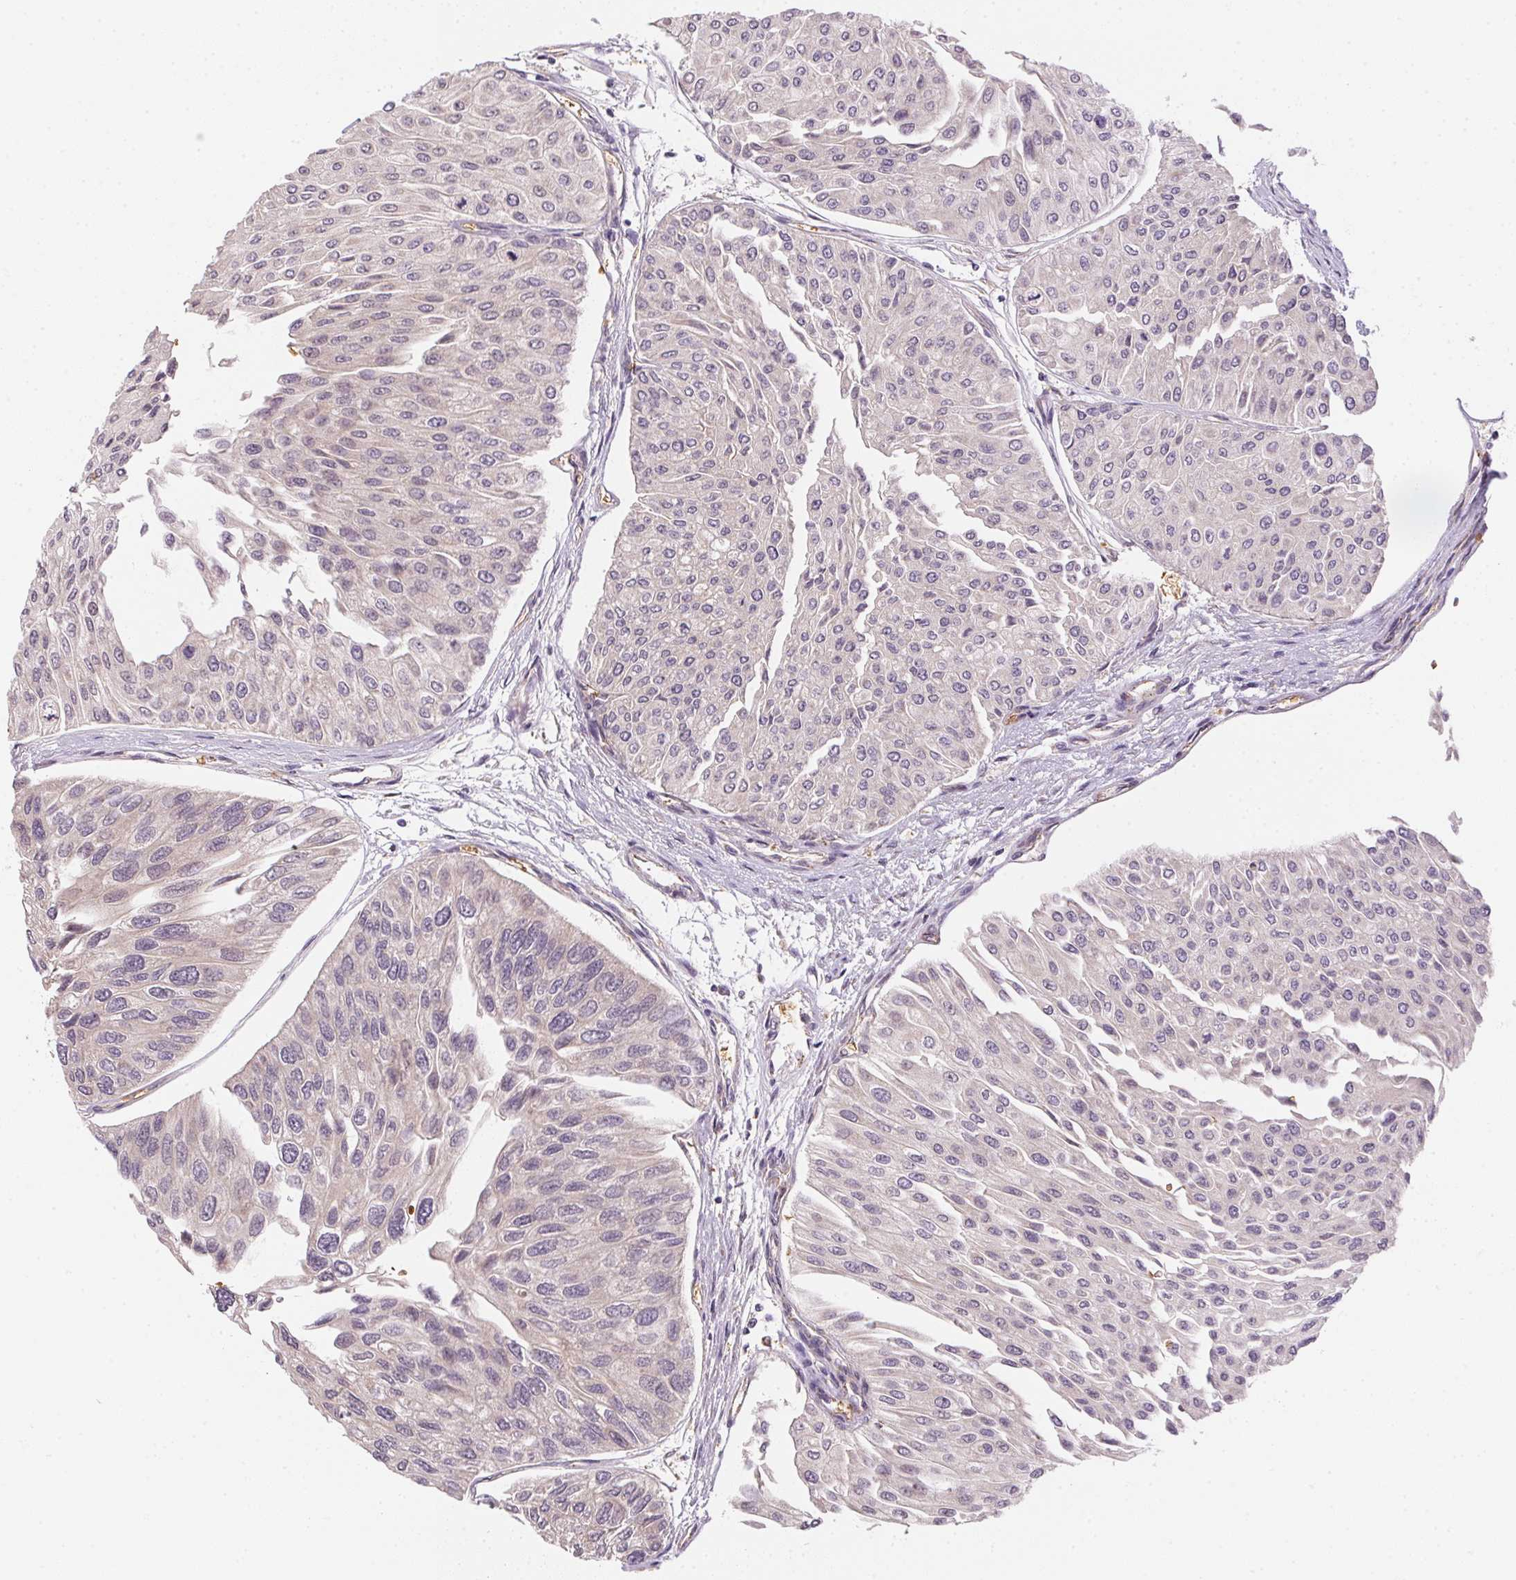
{"staining": {"intensity": "negative", "quantity": "none", "location": "none"}, "tissue": "urothelial cancer", "cell_type": "Tumor cells", "image_type": "cancer", "snomed": [{"axis": "morphology", "description": "Urothelial carcinoma, NOS"}, {"axis": "topography", "description": "Urinary bladder"}], "caption": "High magnification brightfield microscopy of transitional cell carcinoma stained with DAB (brown) and counterstained with hematoxylin (blue): tumor cells show no significant expression. (Stains: DAB (3,3'-diaminobenzidine) immunohistochemistry (IHC) with hematoxylin counter stain, Microscopy: brightfield microscopy at high magnification).", "gene": "METTL13", "patient": {"sex": "male", "age": 67}}